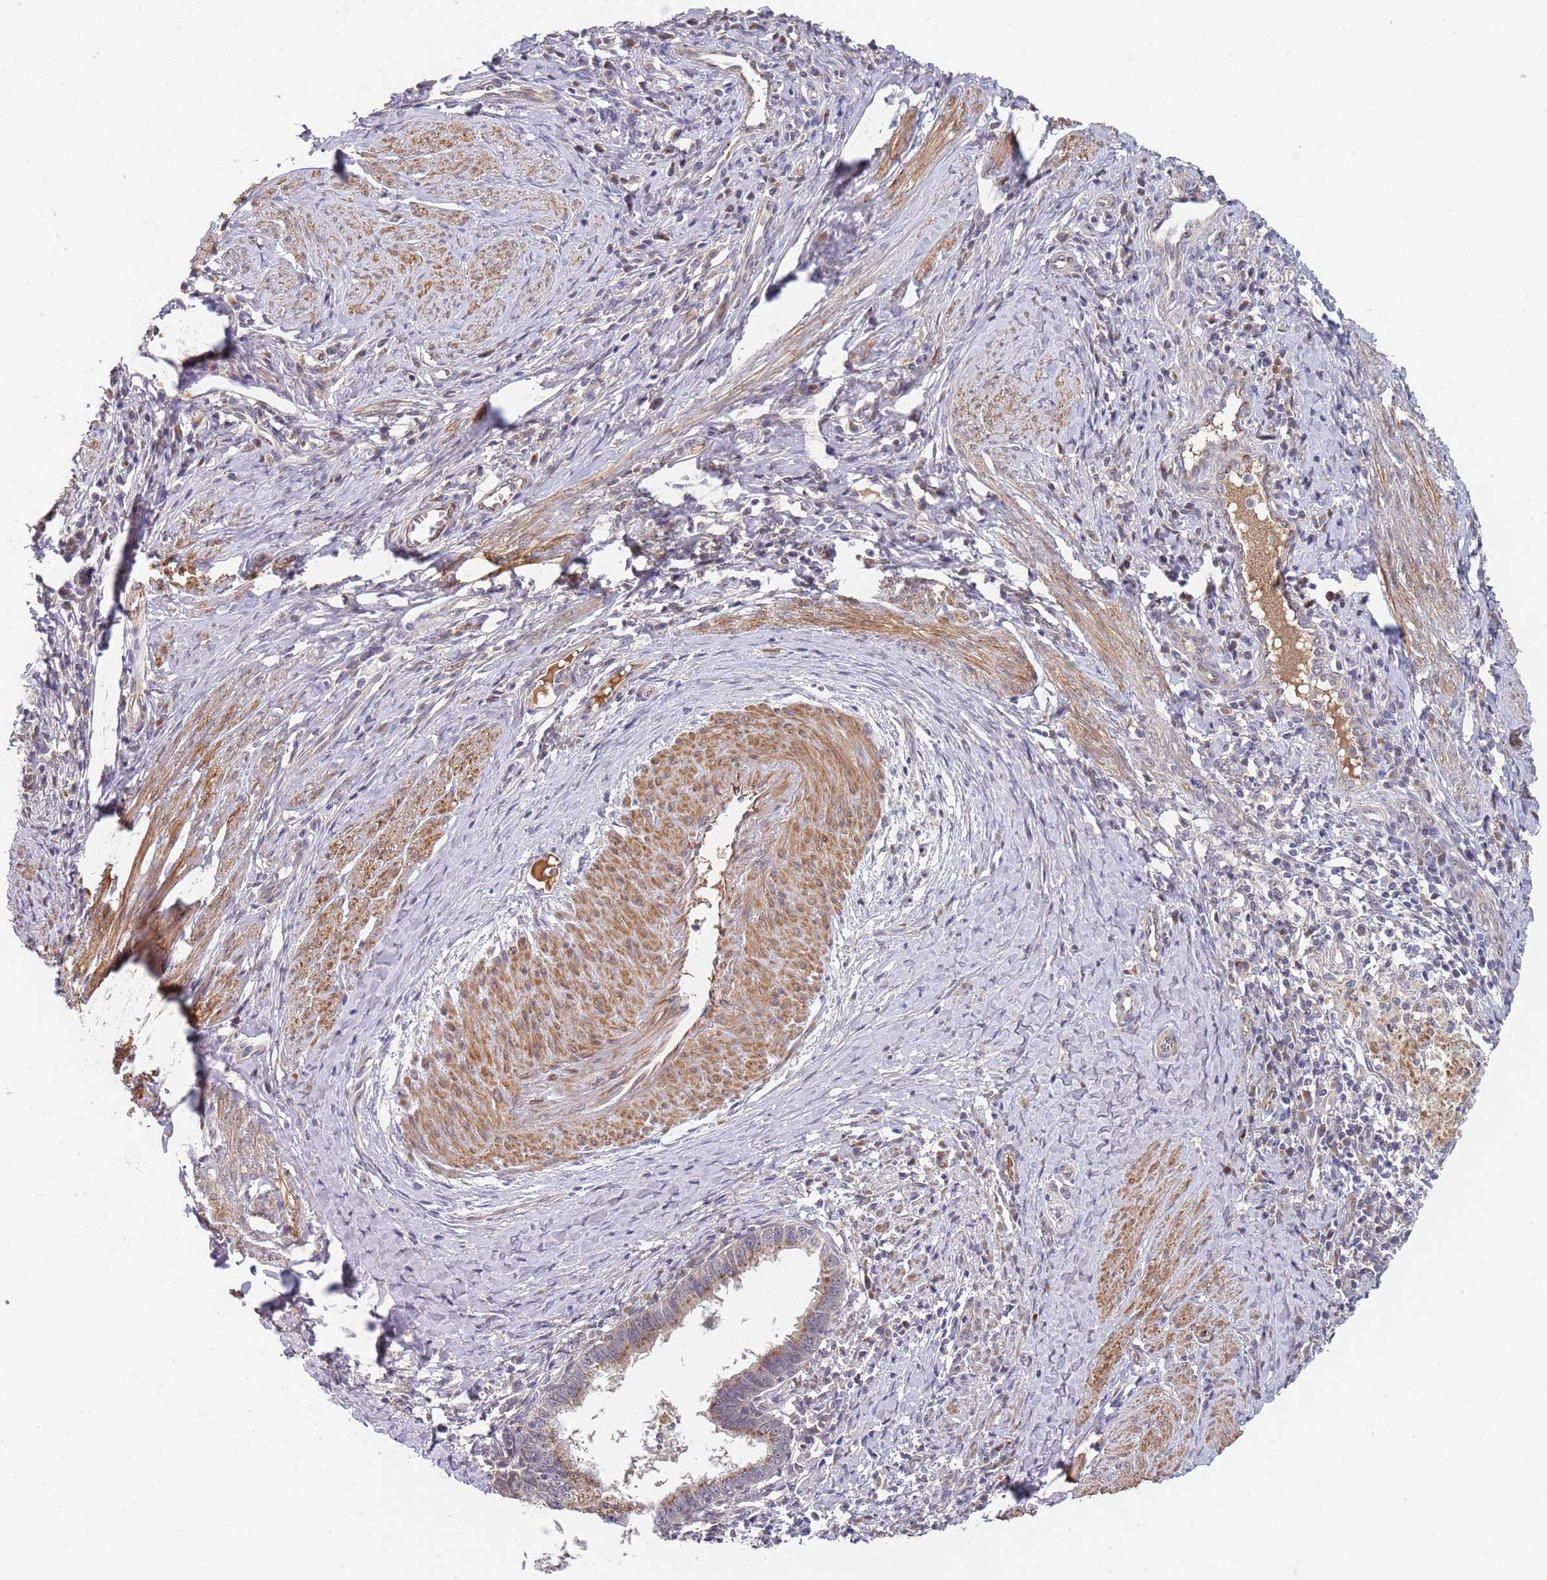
{"staining": {"intensity": "weak", "quantity": "<25%", "location": "cytoplasmic/membranous"}, "tissue": "cervical cancer", "cell_type": "Tumor cells", "image_type": "cancer", "snomed": [{"axis": "morphology", "description": "Adenocarcinoma, NOS"}, {"axis": "topography", "description": "Cervix"}], "caption": "A photomicrograph of adenocarcinoma (cervical) stained for a protein exhibits no brown staining in tumor cells. (DAB (3,3'-diaminobenzidine) immunohistochemistry with hematoxylin counter stain).", "gene": "B4GALT4", "patient": {"sex": "female", "age": 36}}